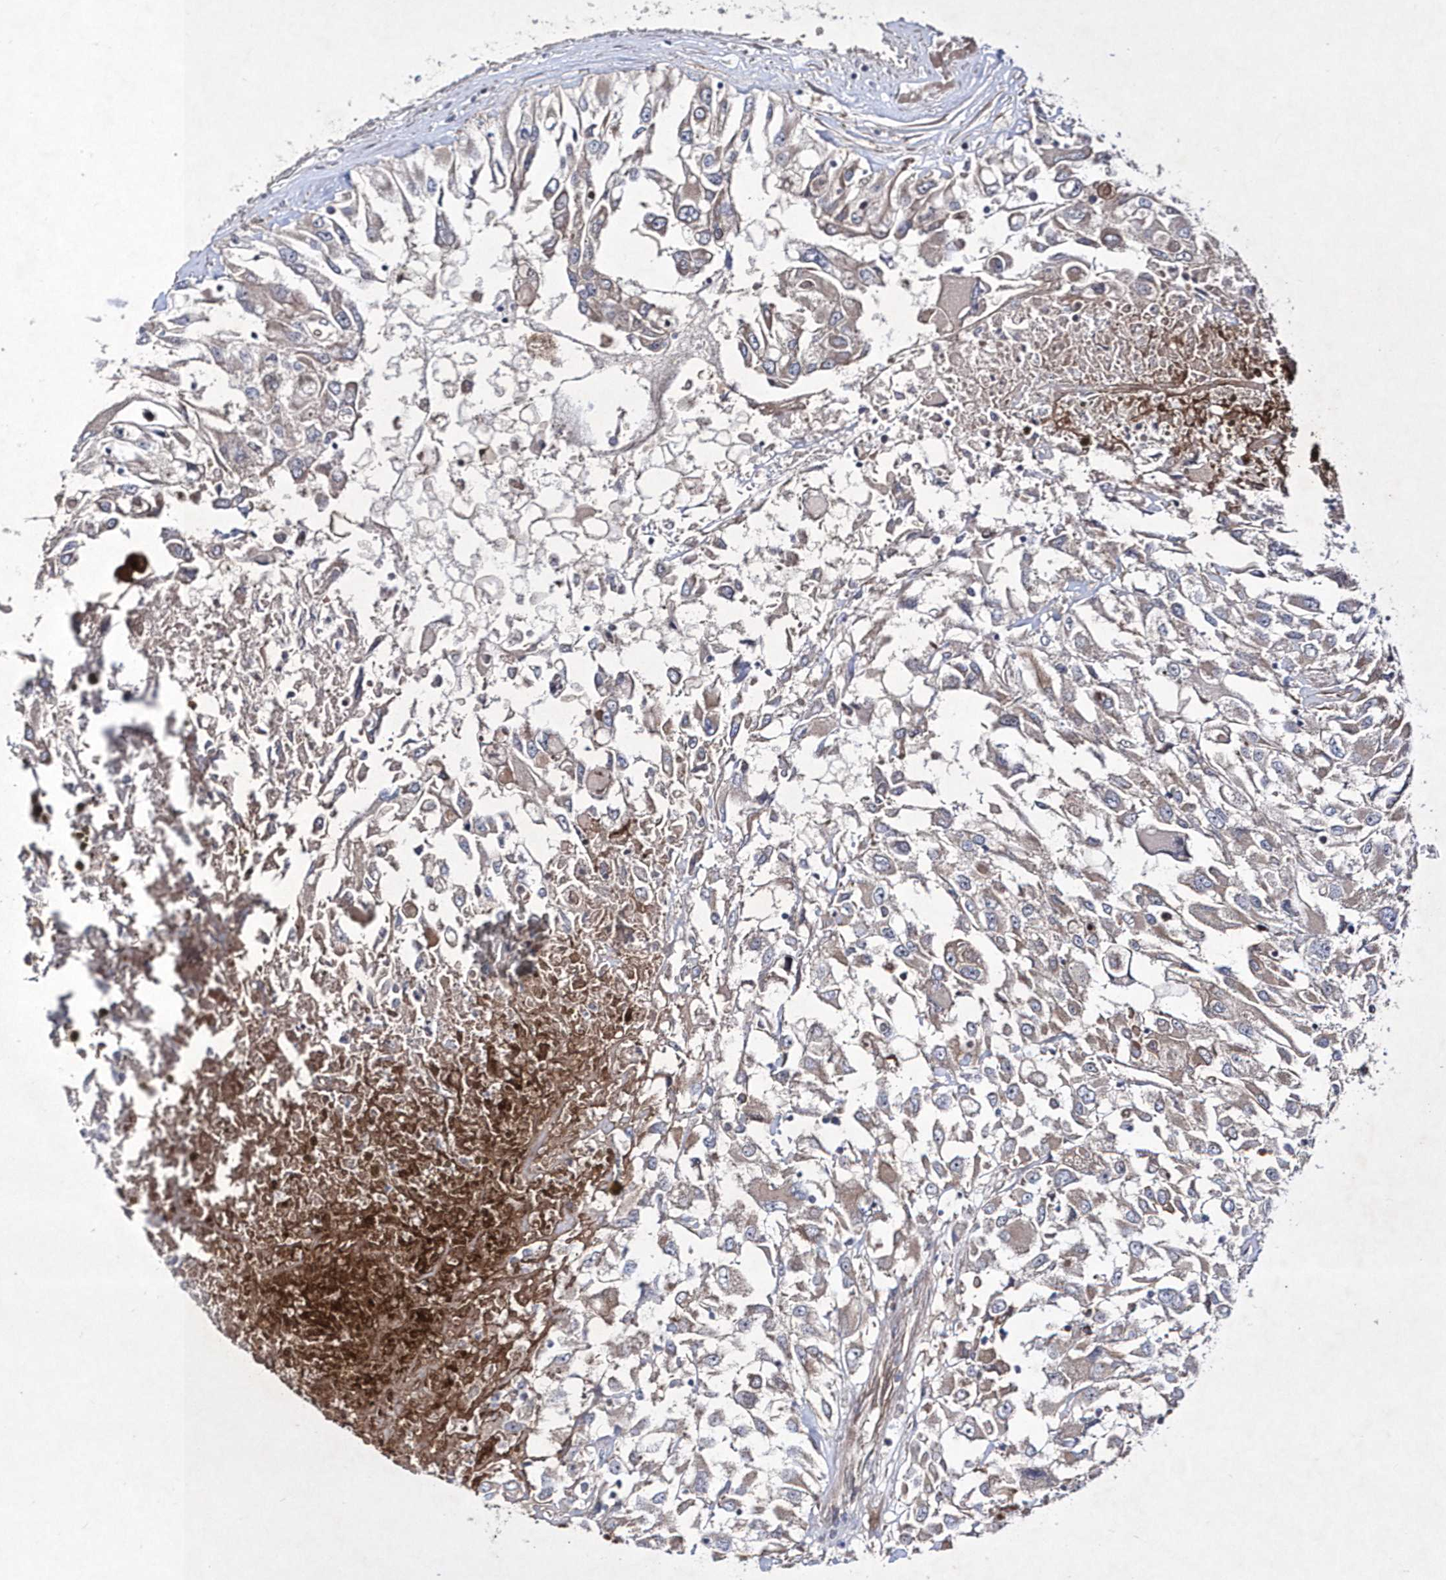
{"staining": {"intensity": "negative", "quantity": "none", "location": "none"}, "tissue": "renal cancer", "cell_type": "Tumor cells", "image_type": "cancer", "snomed": [{"axis": "morphology", "description": "Adenocarcinoma, NOS"}, {"axis": "topography", "description": "Kidney"}], "caption": "IHC of renal adenocarcinoma displays no staining in tumor cells. Brightfield microscopy of immunohistochemistry stained with DAB (brown) and hematoxylin (blue), captured at high magnification.", "gene": "DSPP", "patient": {"sex": "female", "age": 52}}